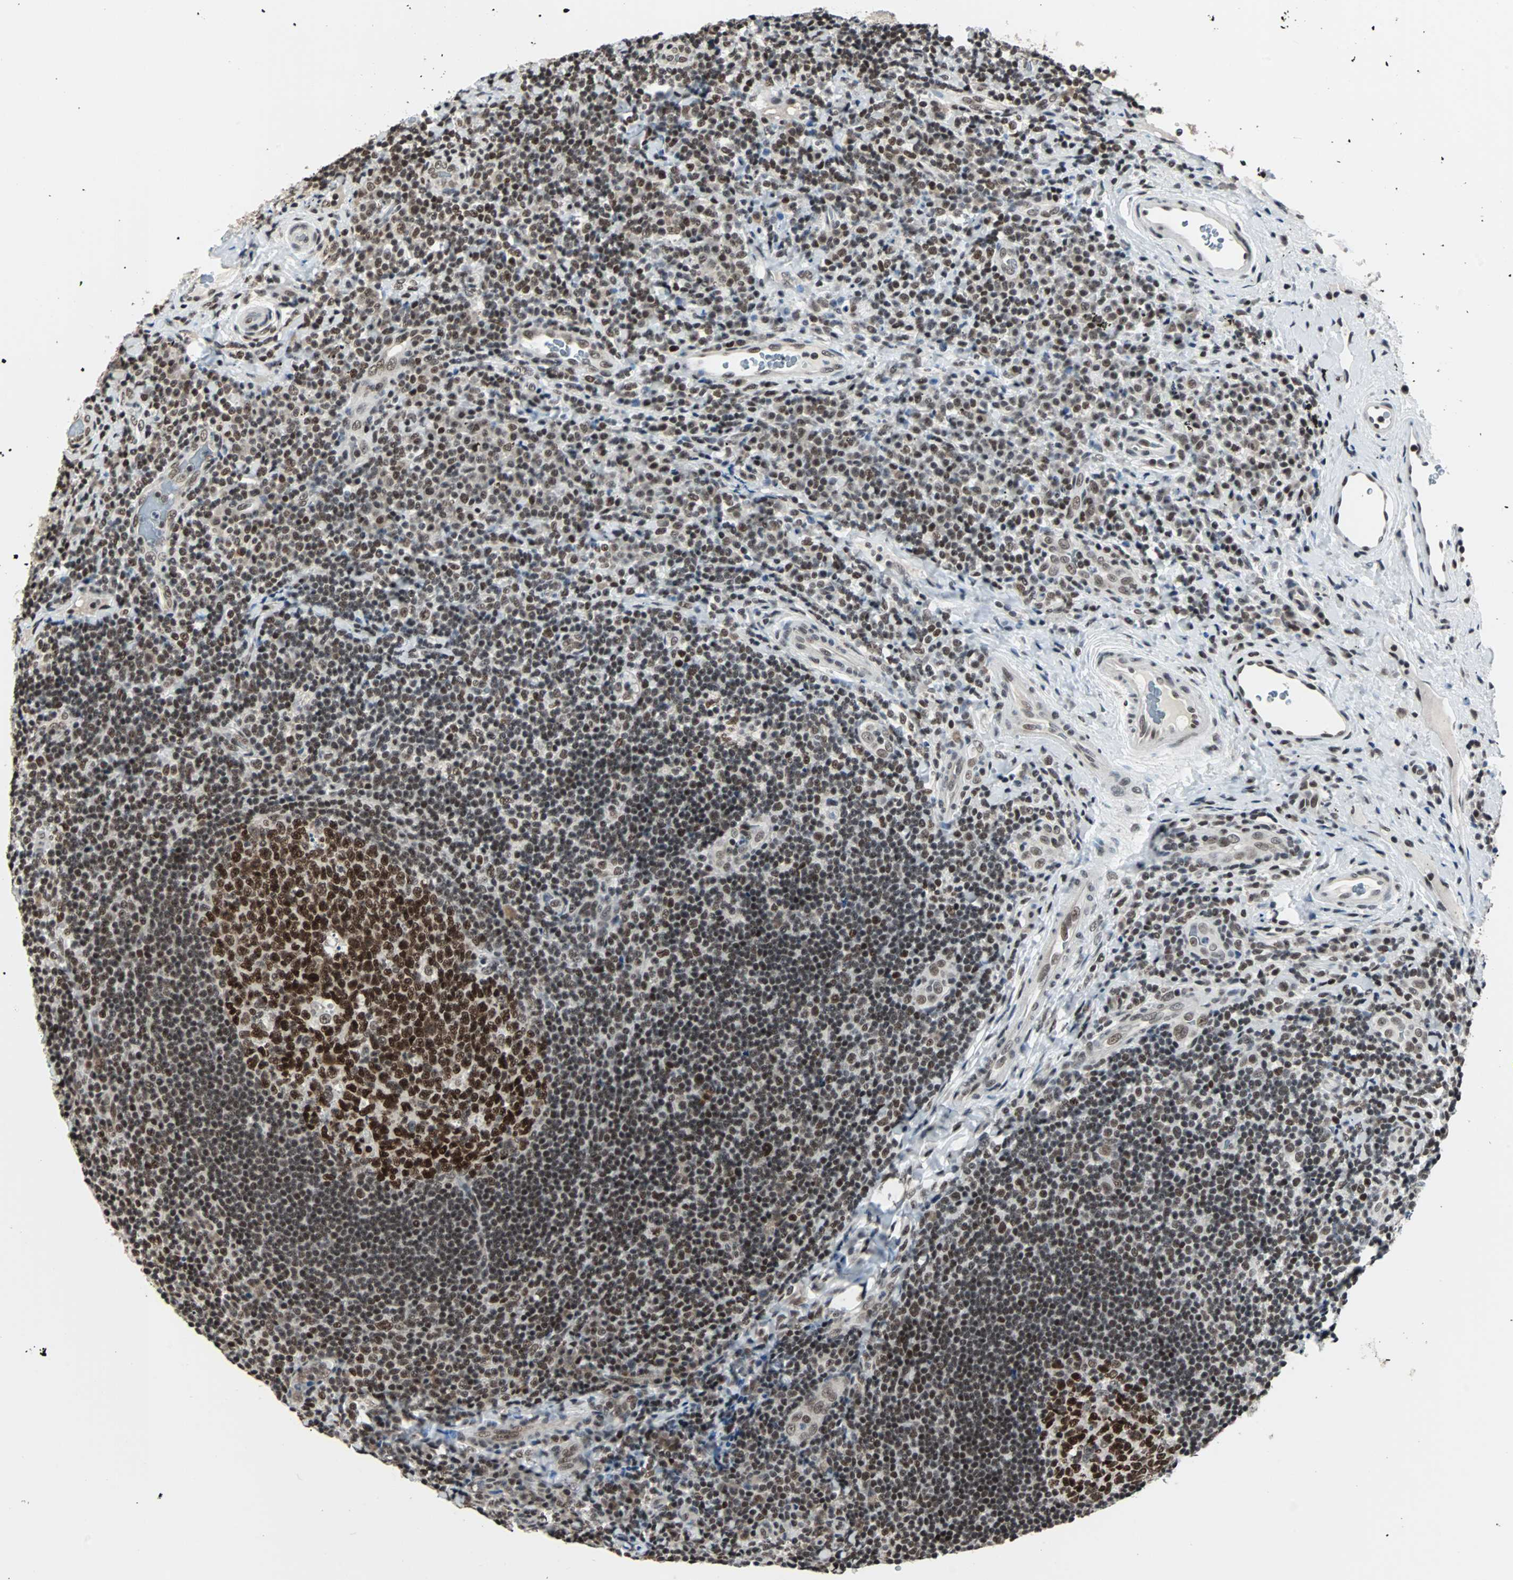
{"staining": {"intensity": "strong", "quantity": ">75%", "location": "nuclear"}, "tissue": "lymphoma", "cell_type": "Tumor cells", "image_type": "cancer", "snomed": [{"axis": "morphology", "description": "Malignant lymphoma, non-Hodgkin's type, High grade"}, {"axis": "topography", "description": "Tonsil"}], "caption": "DAB (3,3'-diaminobenzidine) immunohistochemical staining of human lymphoma demonstrates strong nuclear protein expression in about >75% of tumor cells. Using DAB (brown) and hematoxylin (blue) stains, captured at high magnification using brightfield microscopy.", "gene": "TERF2IP", "patient": {"sex": "female", "age": 36}}